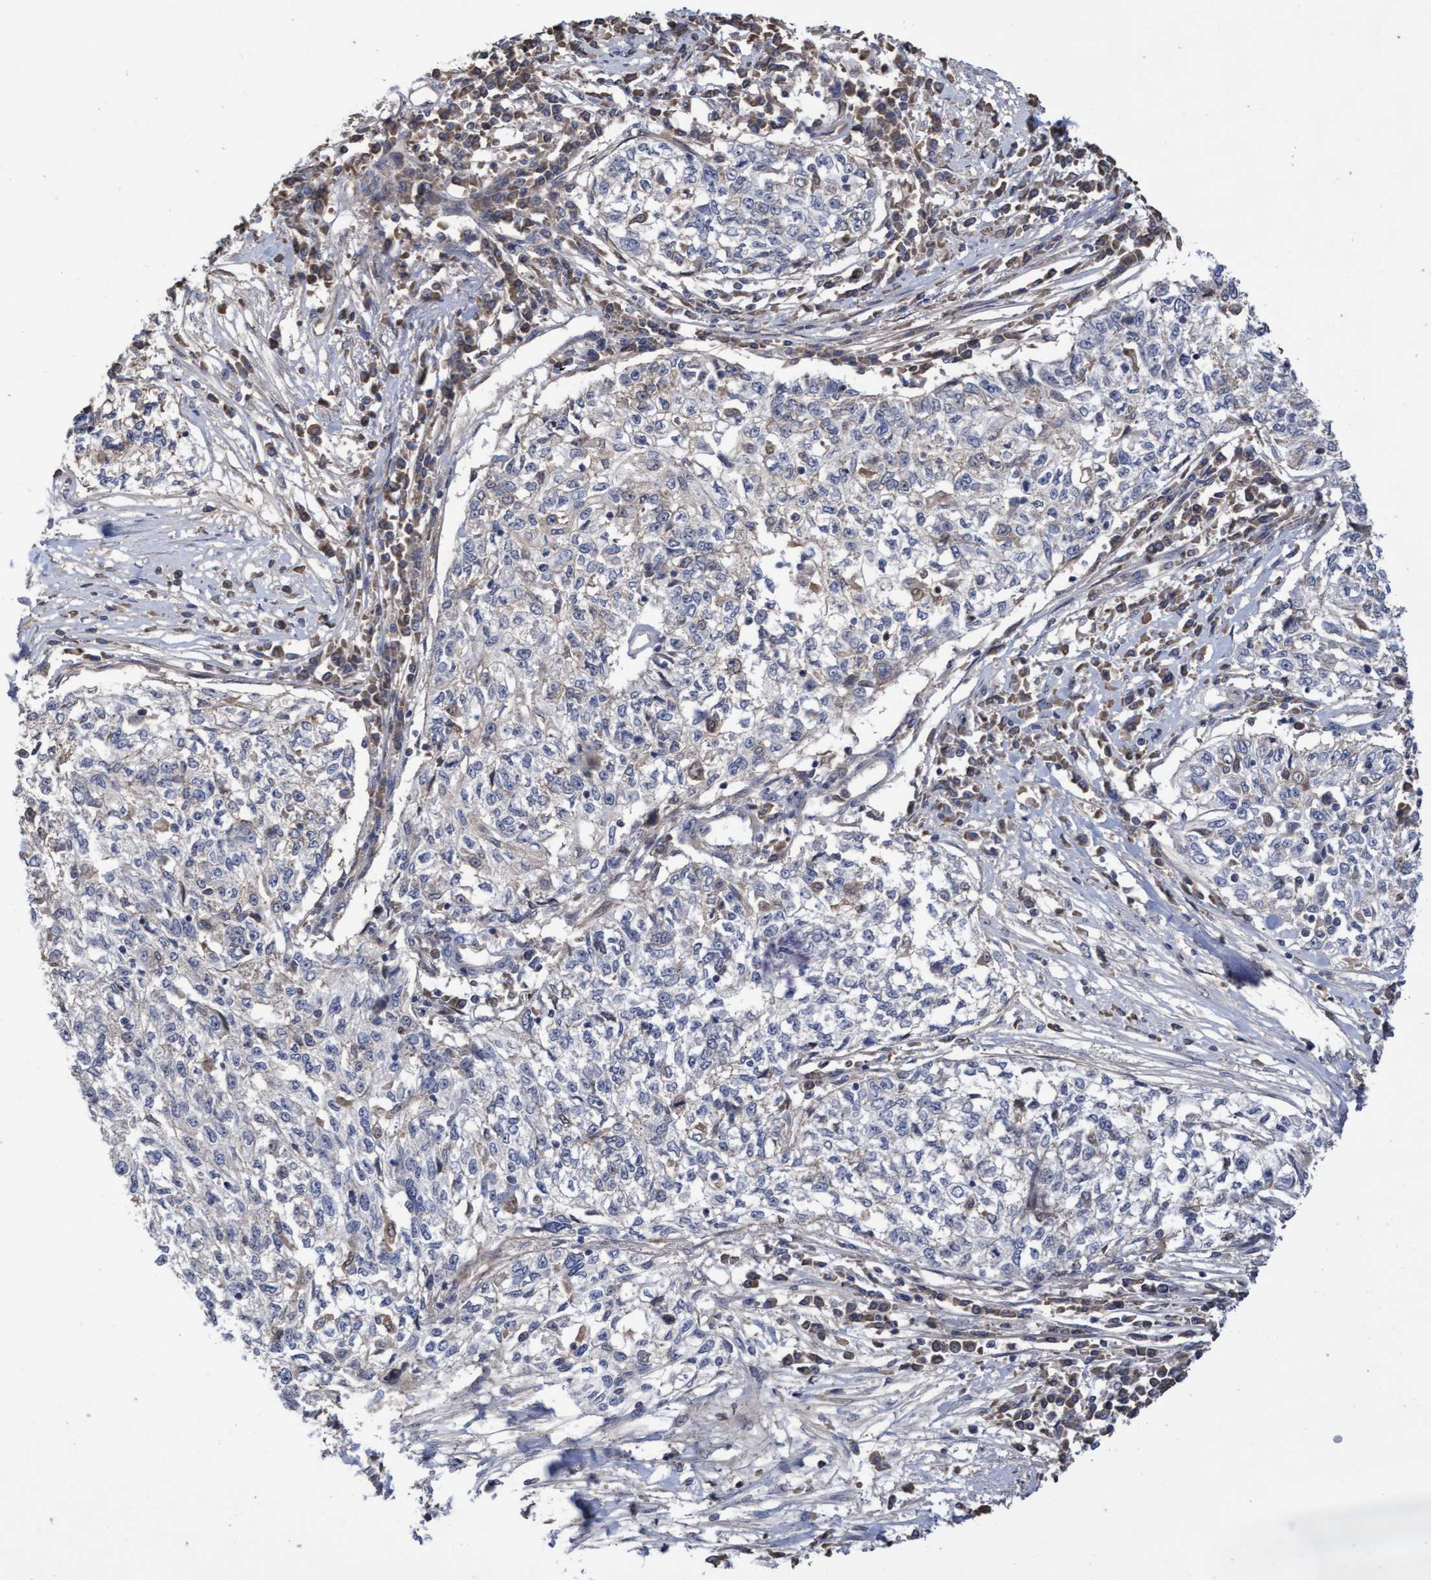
{"staining": {"intensity": "negative", "quantity": "none", "location": "none"}, "tissue": "cervical cancer", "cell_type": "Tumor cells", "image_type": "cancer", "snomed": [{"axis": "morphology", "description": "Squamous cell carcinoma, NOS"}, {"axis": "topography", "description": "Cervix"}], "caption": "Histopathology image shows no protein positivity in tumor cells of cervical squamous cell carcinoma tissue. (Brightfield microscopy of DAB (3,3'-diaminobenzidine) immunohistochemistry at high magnification).", "gene": "COBL", "patient": {"sex": "female", "age": 57}}